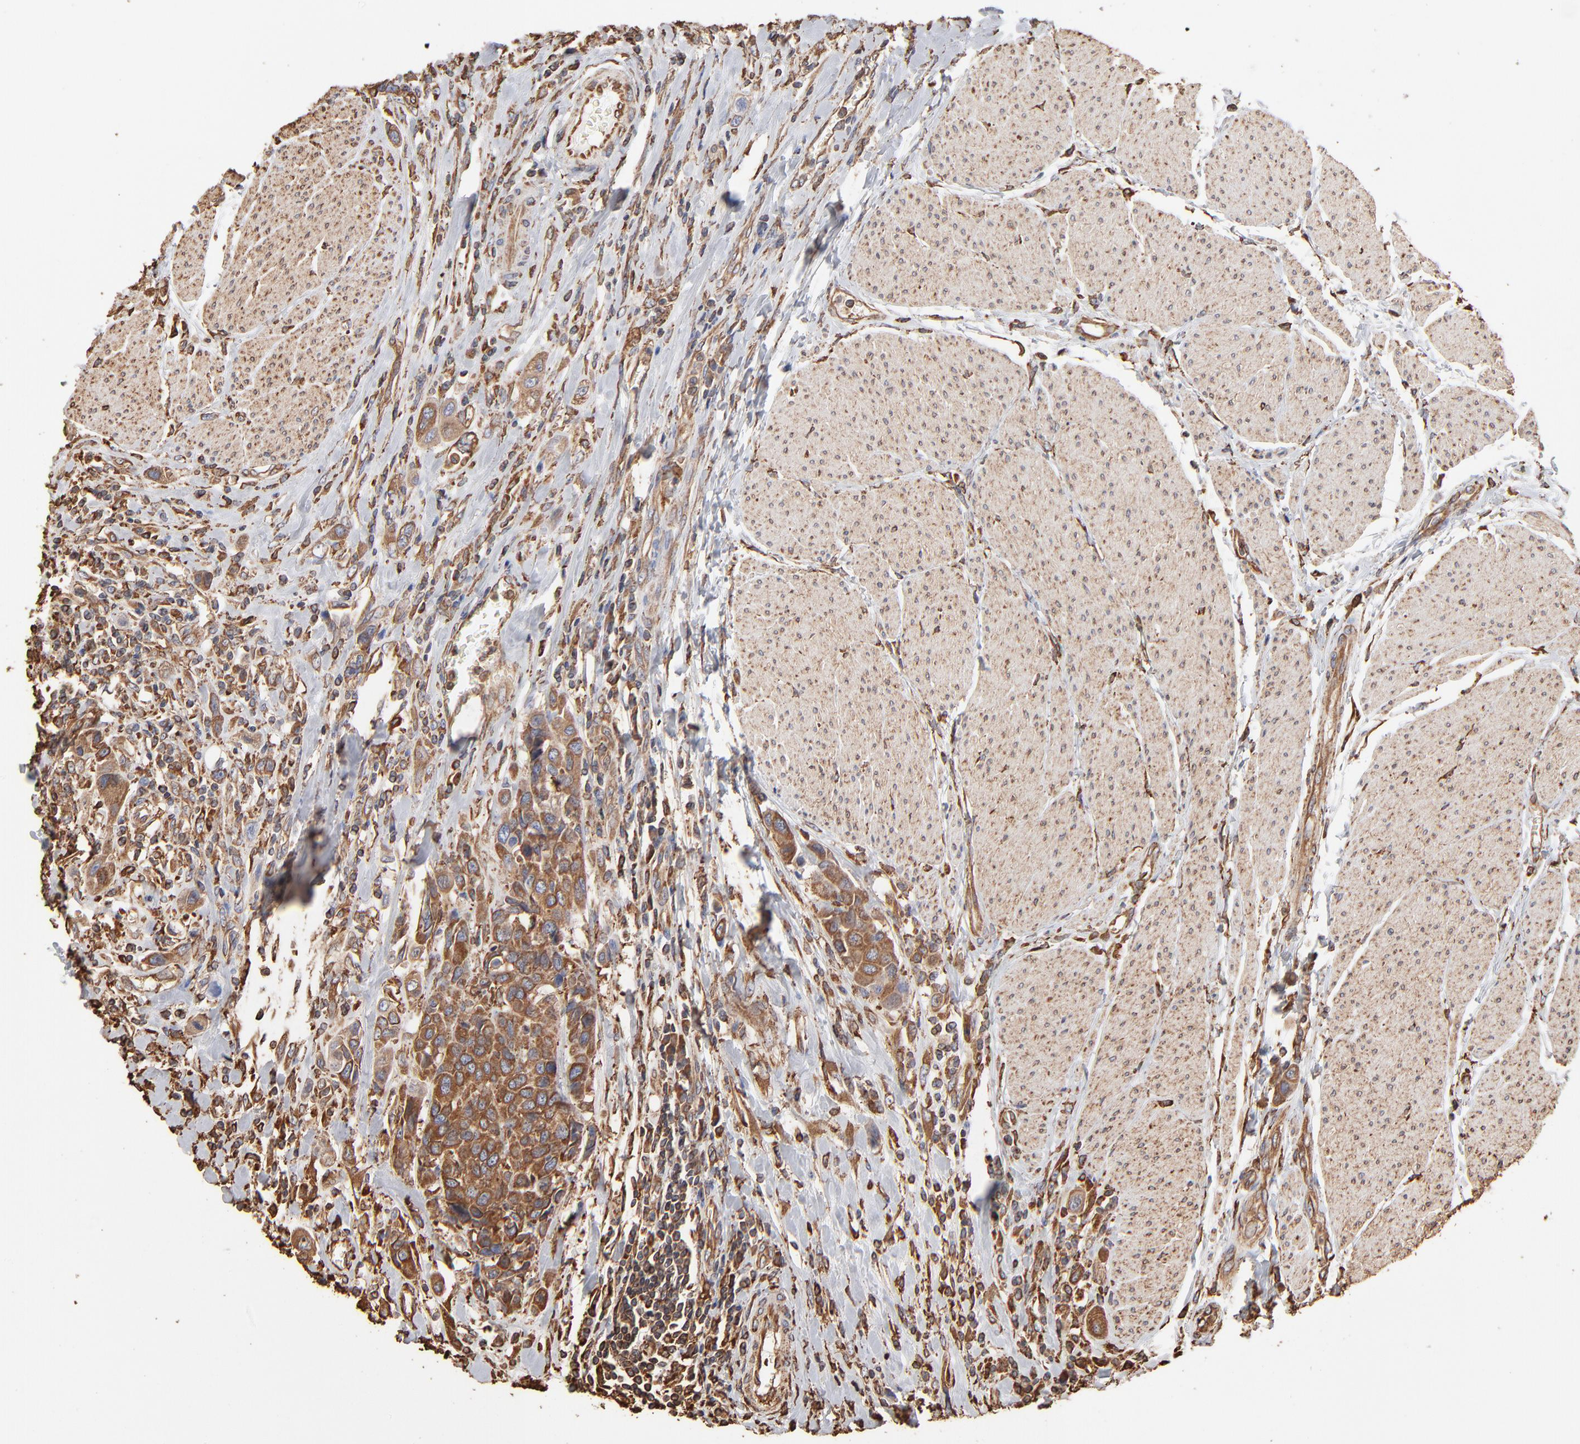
{"staining": {"intensity": "moderate", "quantity": ">75%", "location": "cytoplasmic/membranous"}, "tissue": "urothelial cancer", "cell_type": "Tumor cells", "image_type": "cancer", "snomed": [{"axis": "morphology", "description": "Urothelial carcinoma, High grade"}, {"axis": "topography", "description": "Urinary bladder"}], "caption": "DAB (3,3'-diaminobenzidine) immunohistochemical staining of human urothelial cancer shows moderate cytoplasmic/membranous protein expression in about >75% of tumor cells. (Brightfield microscopy of DAB IHC at high magnification).", "gene": "PDIA3", "patient": {"sex": "male", "age": 50}}